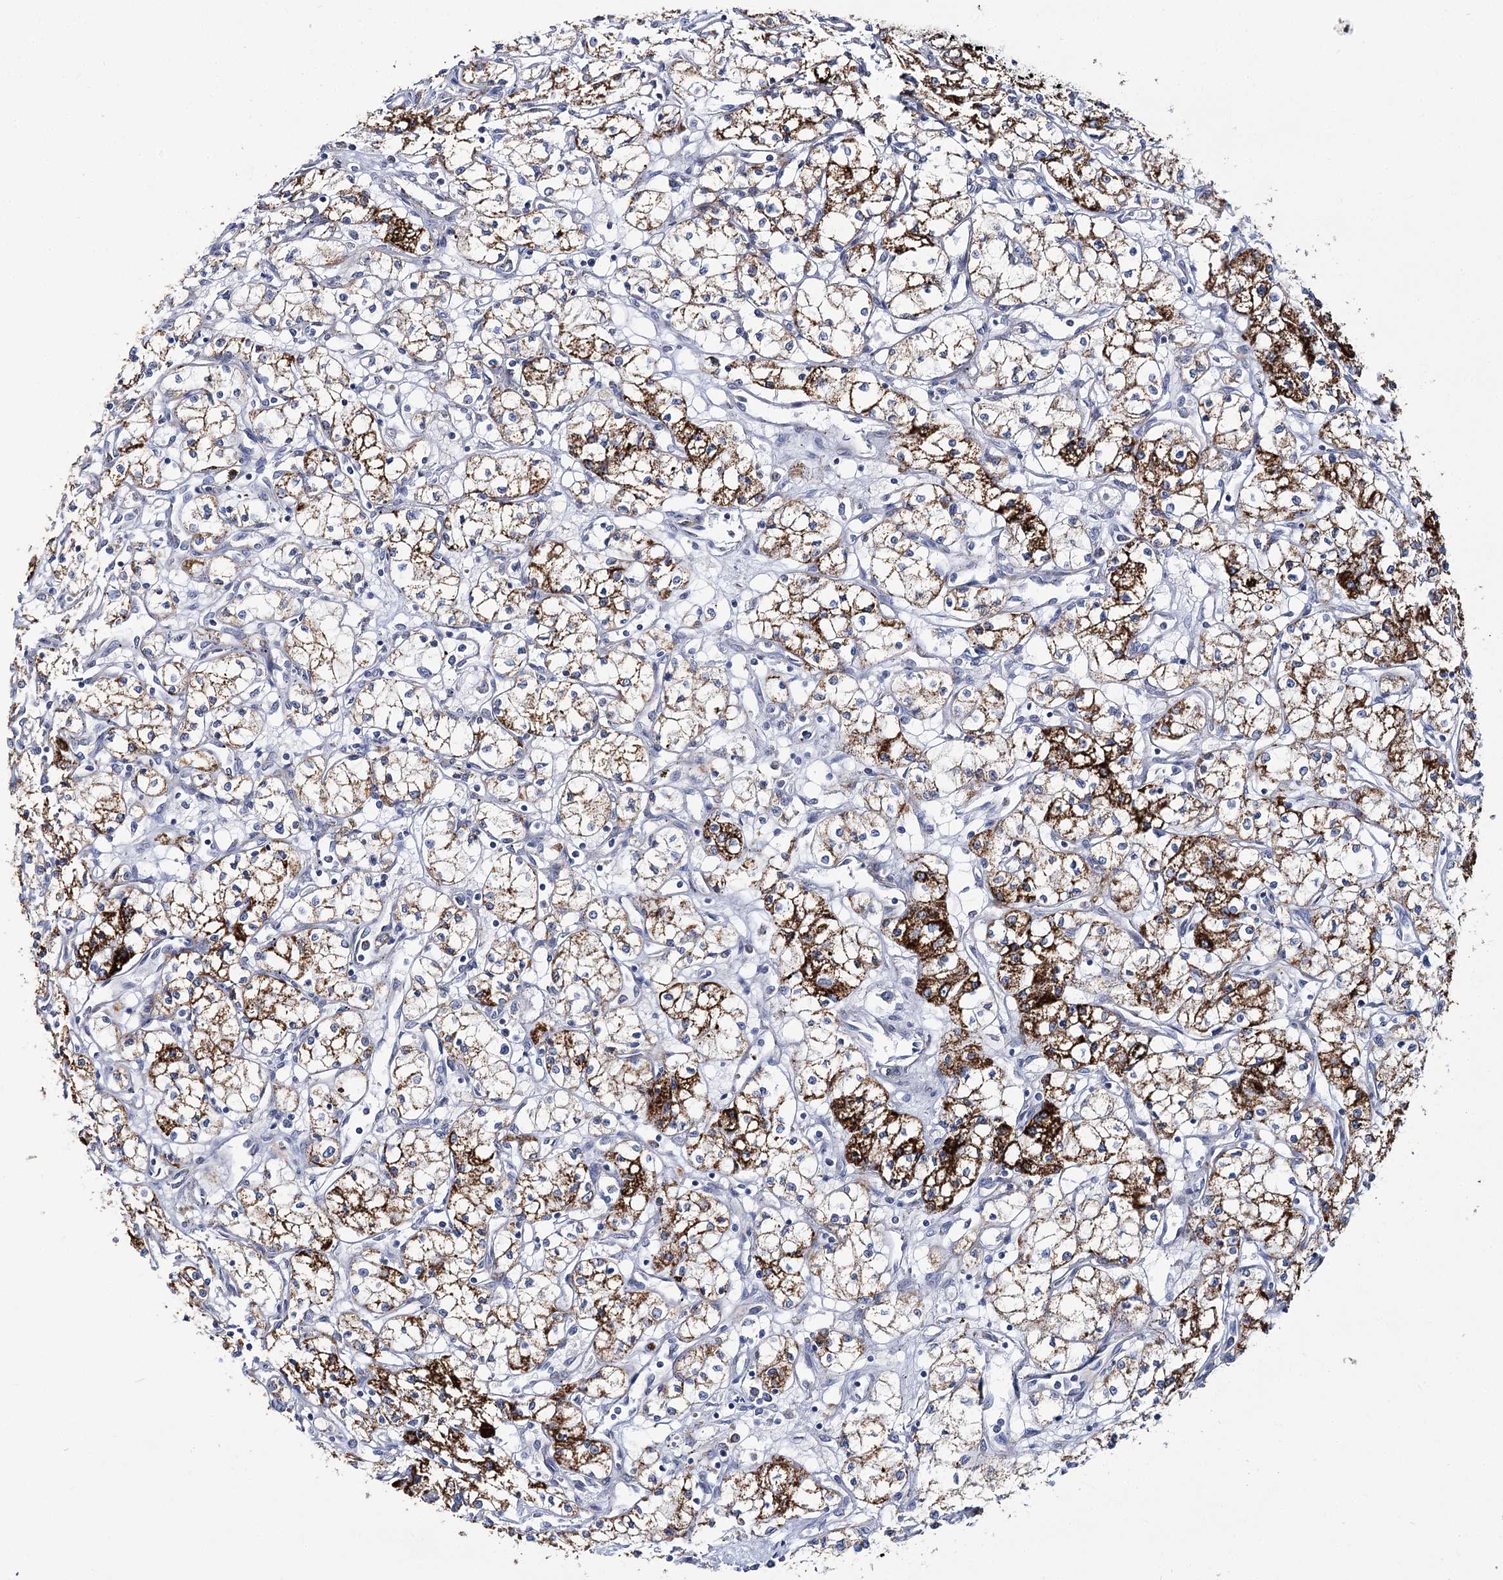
{"staining": {"intensity": "strong", "quantity": "25%-75%", "location": "cytoplasmic/membranous"}, "tissue": "renal cancer", "cell_type": "Tumor cells", "image_type": "cancer", "snomed": [{"axis": "morphology", "description": "Adenocarcinoma, NOS"}, {"axis": "topography", "description": "Kidney"}], "caption": "Adenocarcinoma (renal) tissue displays strong cytoplasmic/membranous positivity in approximately 25%-75% of tumor cells, visualized by immunohistochemistry.", "gene": "THUMPD3", "patient": {"sex": "male", "age": 59}}